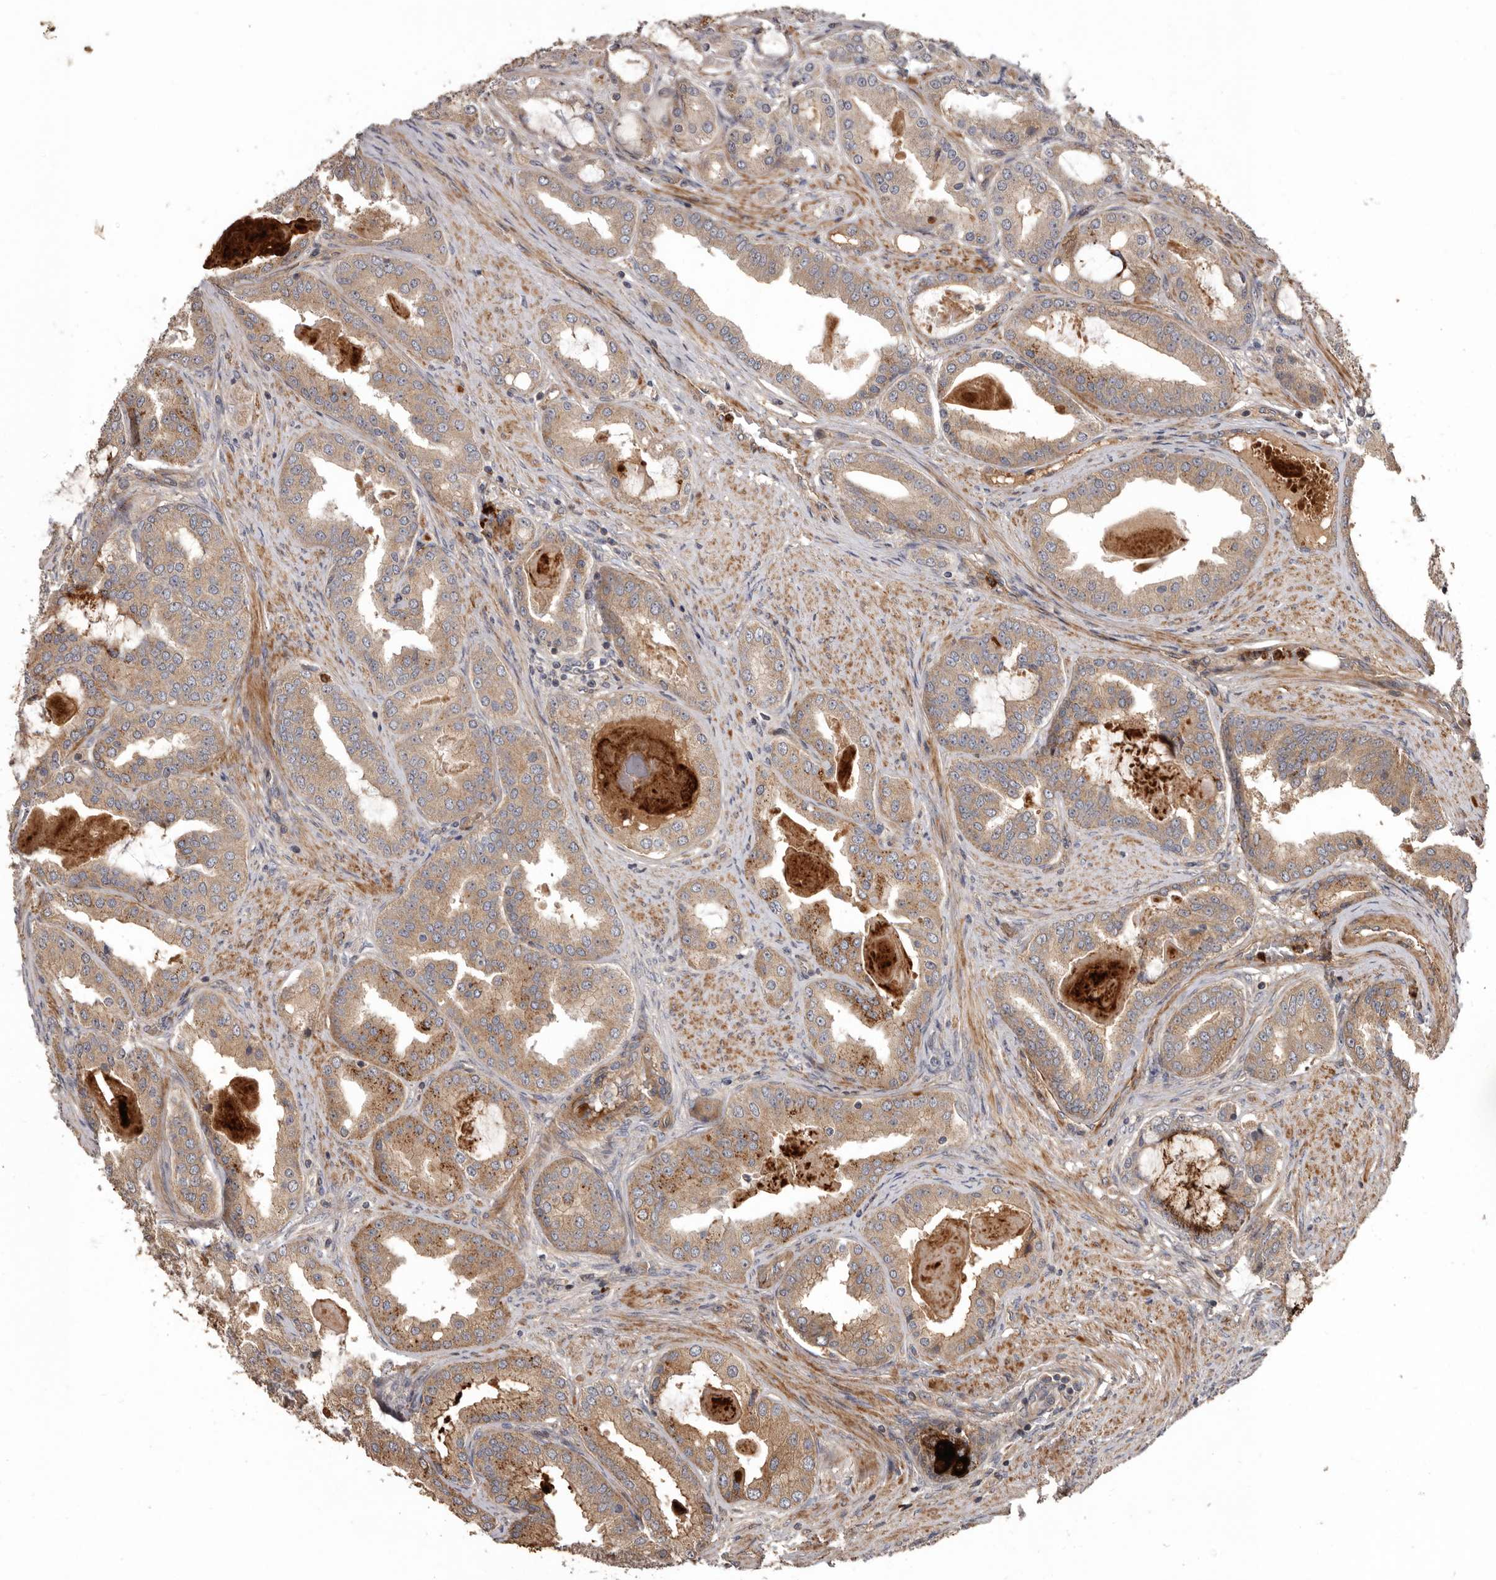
{"staining": {"intensity": "moderate", "quantity": ">75%", "location": "cytoplasmic/membranous"}, "tissue": "prostate cancer", "cell_type": "Tumor cells", "image_type": "cancer", "snomed": [{"axis": "morphology", "description": "Adenocarcinoma, High grade"}, {"axis": "topography", "description": "Prostate"}], "caption": "A high-resolution photomicrograph shows IHC staining of high-grade adenocarcinoma (prostate), which displays moderate cytoplasmic/membranous positivity in about >75% of tumor cells.", "gene": "ARHGEF5", "patient": {"sex": "male", "age": 60}}